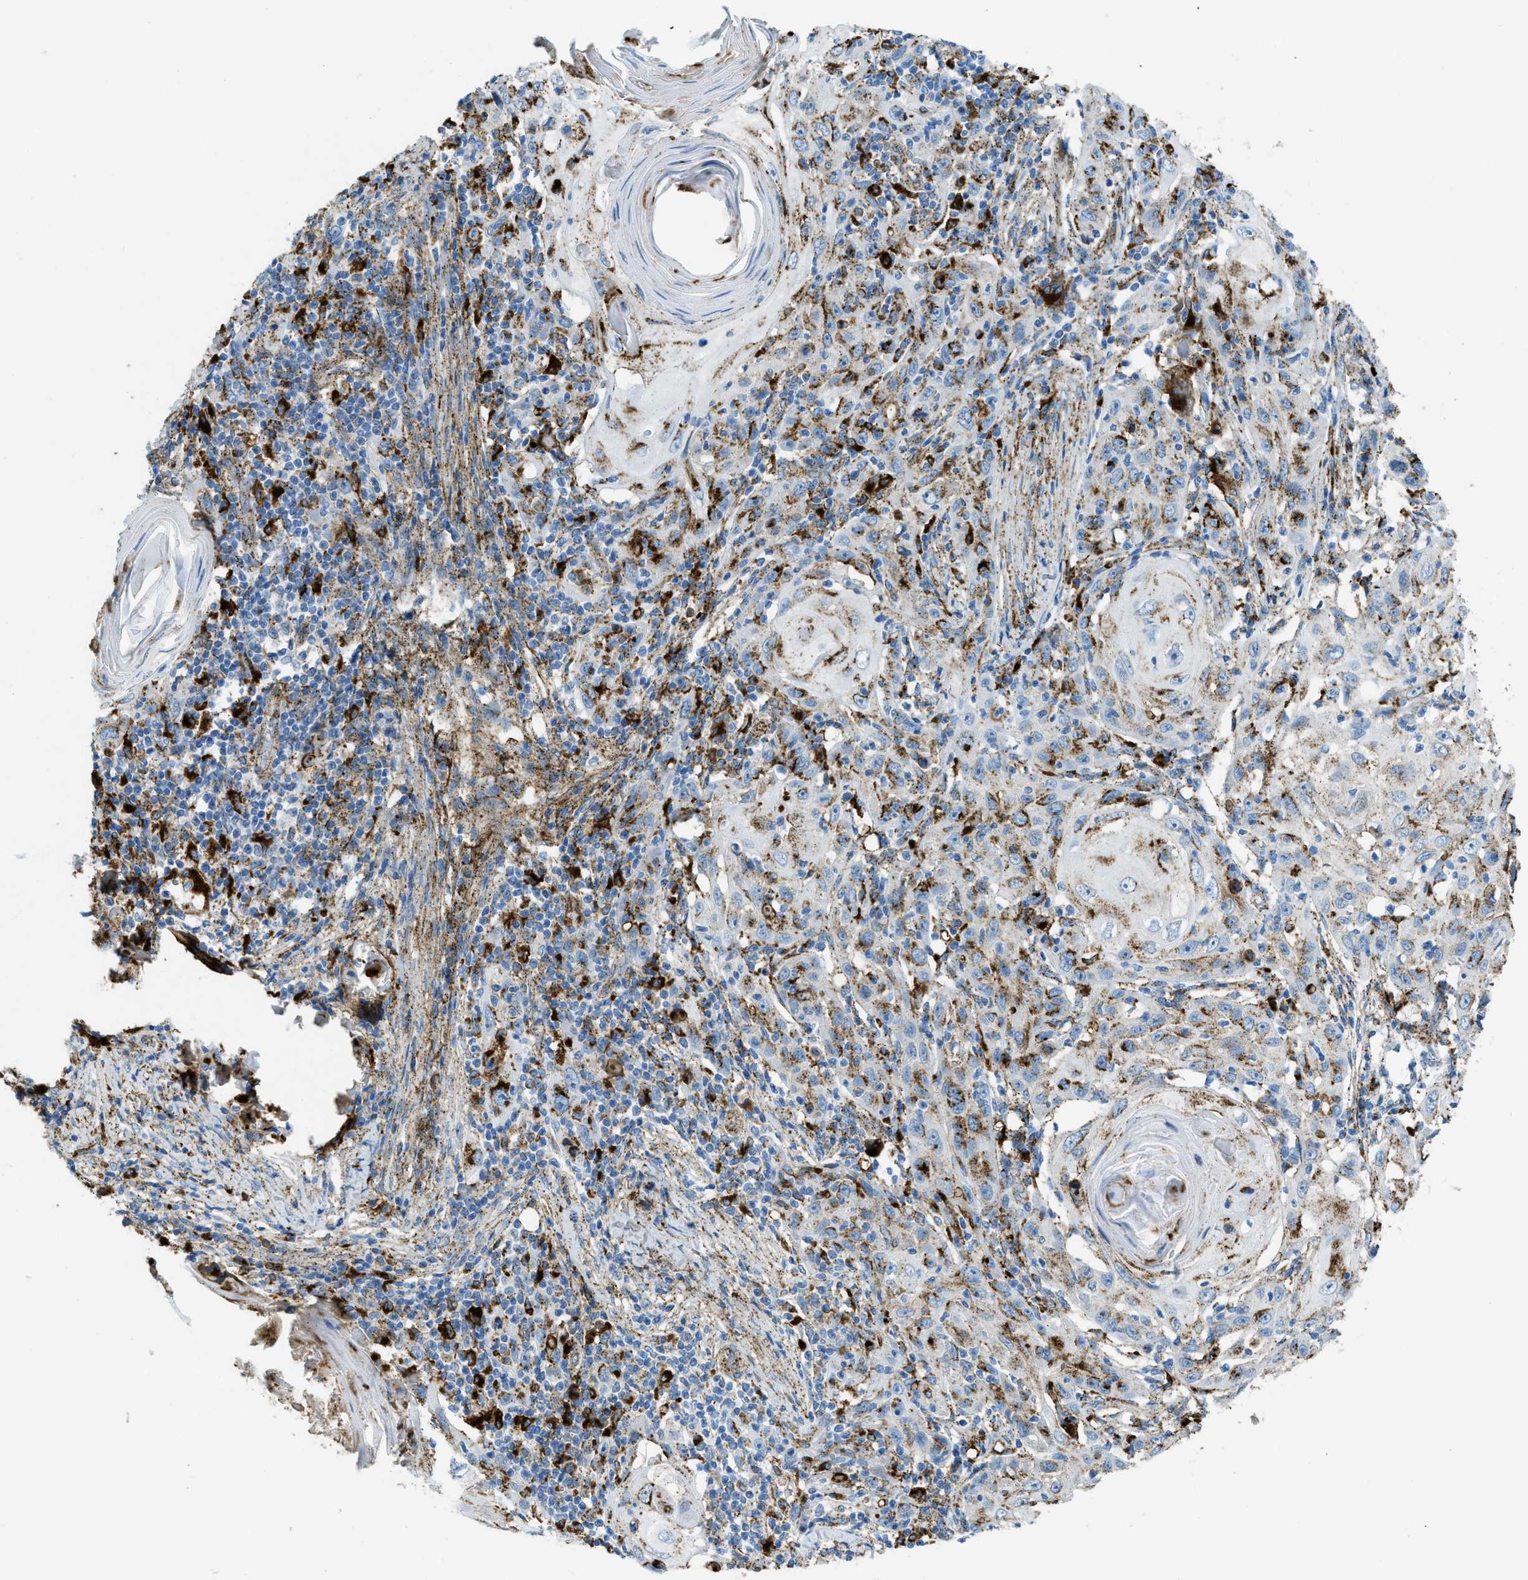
{"staining": {"intensity": "moderate", "quantity": ">75%", "location": "cytoplasmic/membranous"}, "tissue": "skin cancer", "cell_type": "Tumor cells", "image_type": "cancer", "snomed": [{"axis": "morphology", "description": "Squamous cell carcinoma, NOS"}, {"axis": "topography", "description": "Skin"}], "caption": "Approximately >75% of tumor cells in human skin squamous cell carcinoma show moderate cytoplasmic/membranous protein staining as visualized by brown immunohistochemical staining.", "gene": "SCARB2", "patient": {"sex": "female", "age": 88}}